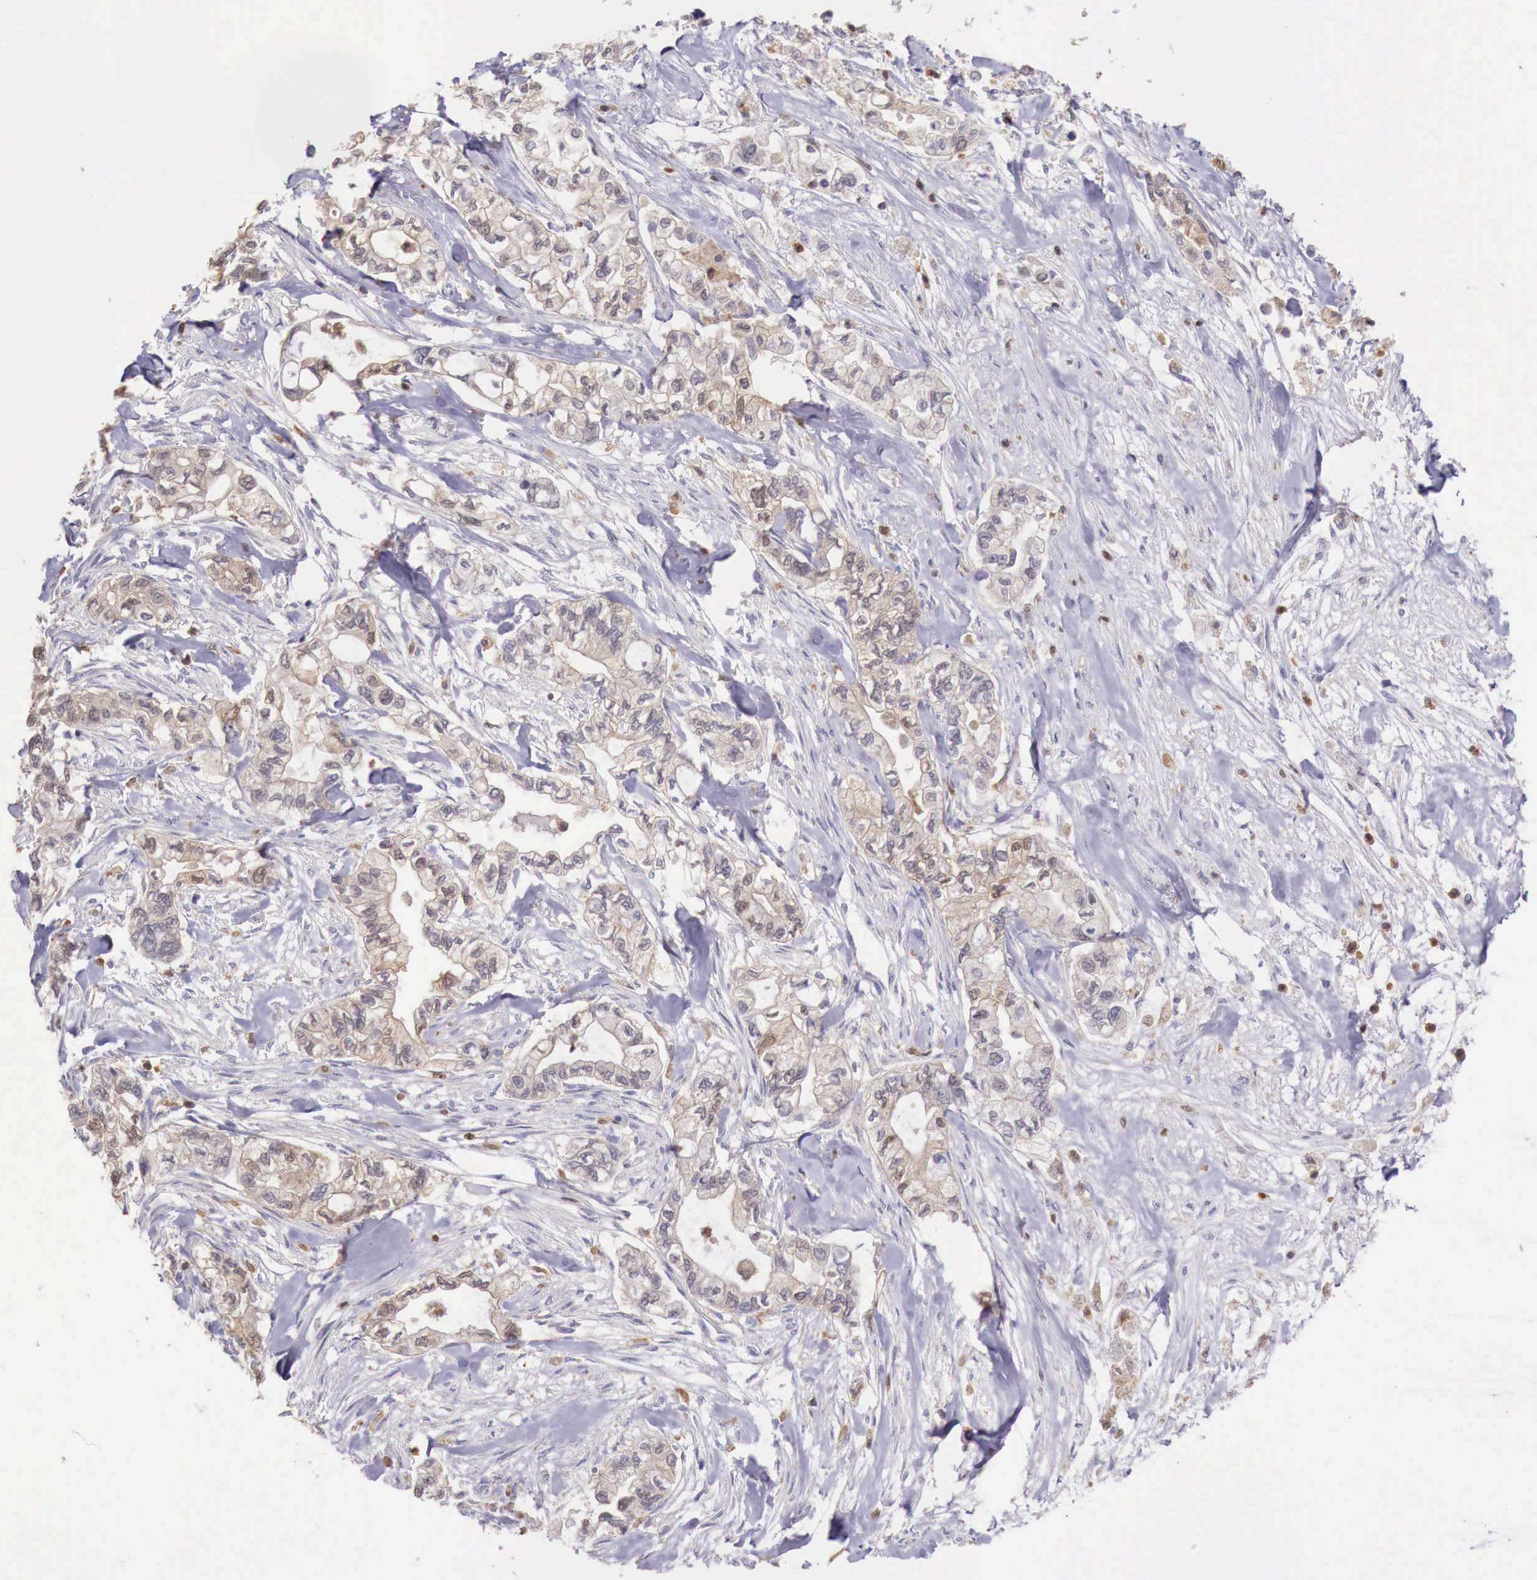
{"staining": {"intensity": "weak", "quantity": "<25%", "location": "cytoplasmic/membranous"}, "tissue": "pancreatic cancer", "cell_type": "Tumor cells", "image_type": "cancer", "snomed": [{"axis": "morphology", "description": "Adenocarcinoma, NOS"}, {"axis": "topography", "description": "Pancreas"}], "caption": "This is an immunohistochemistry histopathology image of pancreatic cancer. There is no staining in tumor cells.", "gene": "GAB2", "patient": {"sex": "male", "age": 79}}